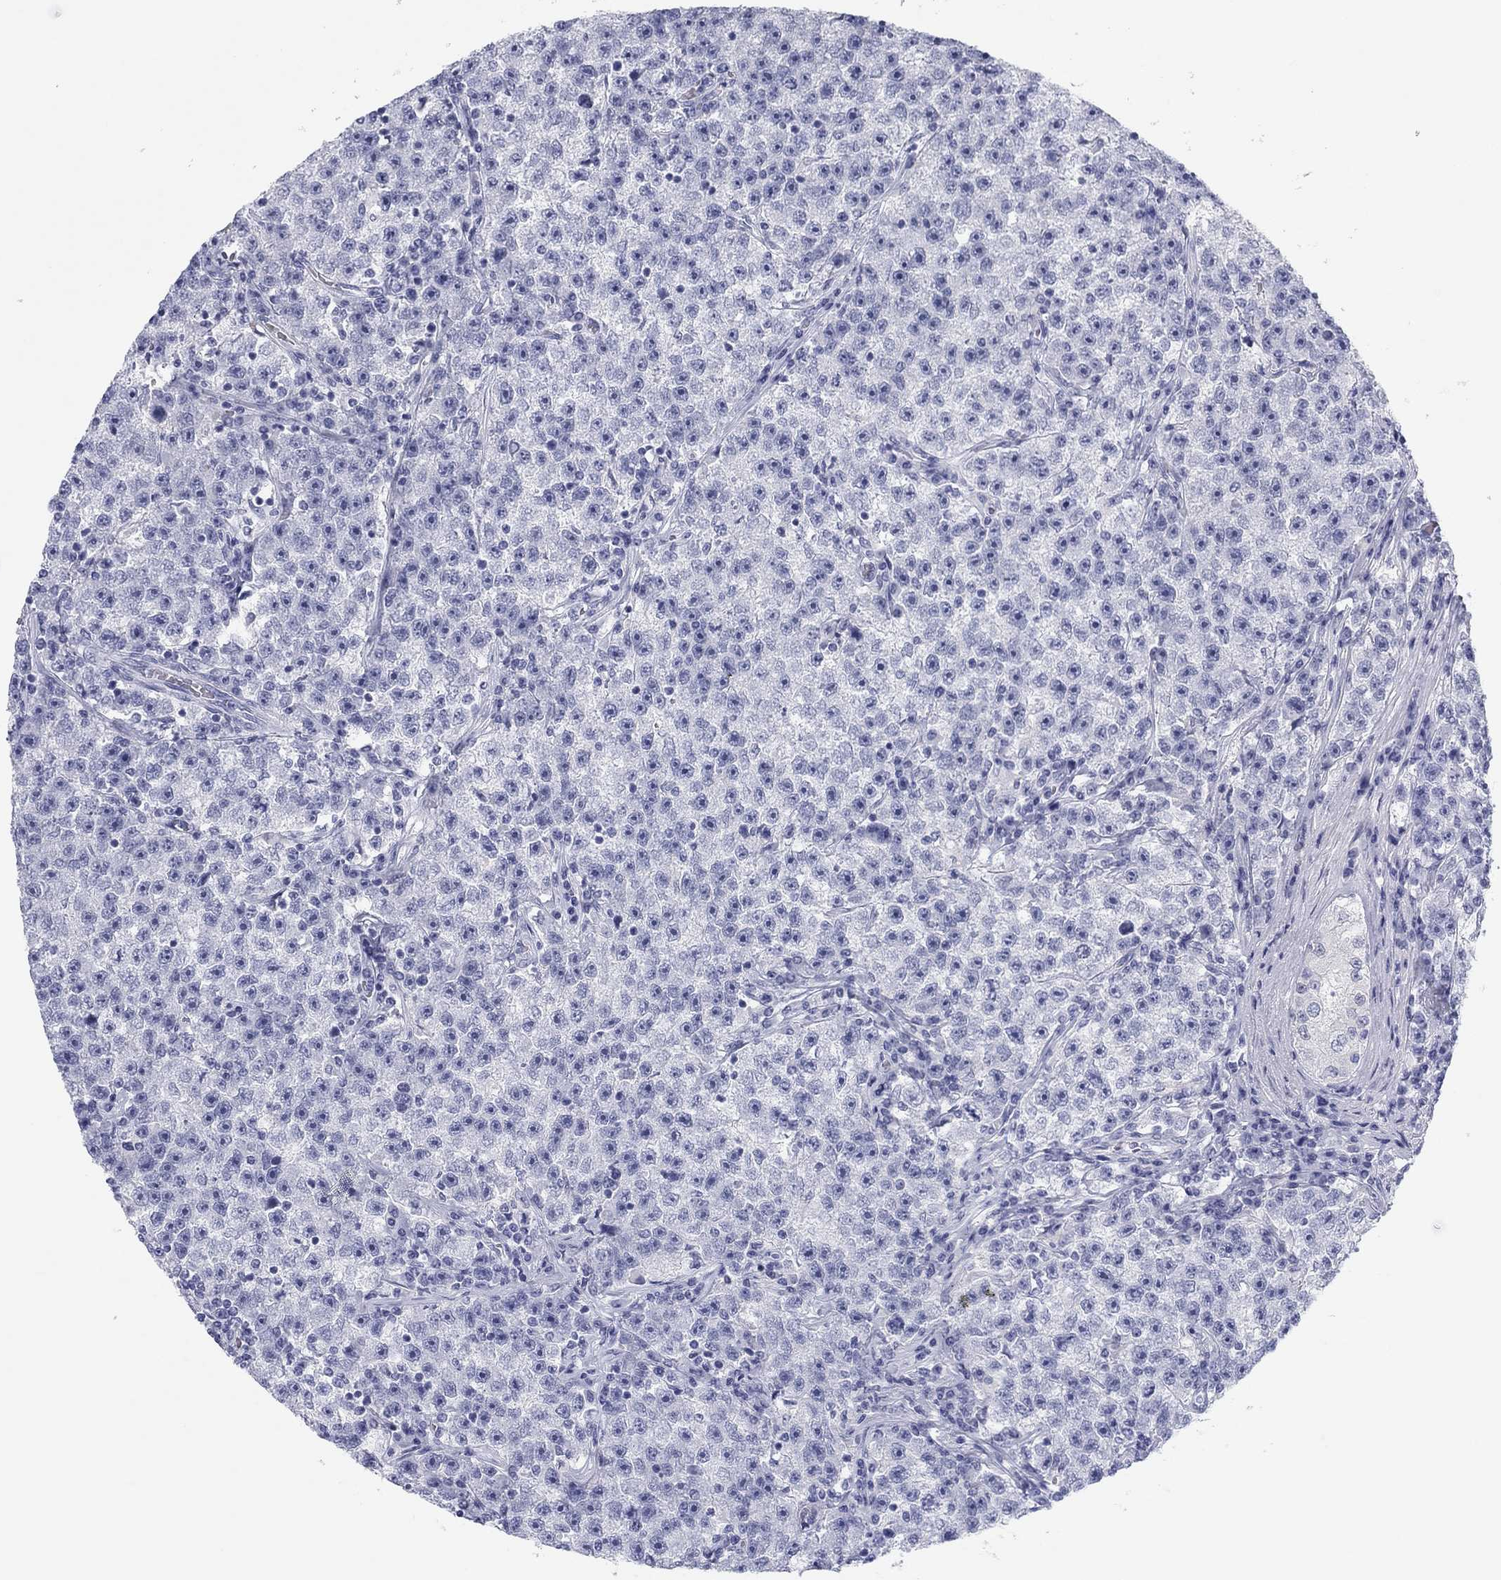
{"staining": {"intensity": "negative", "quantity": "none", "location": "none"}, "tissue": "testis cancer", "cell_type": "Tumor cells", "image_type": "cancer", "snomed": [{"axis": "morphology", "description": "Seminoma, NOS"}, {"axis": "topography", "description": "Testis"}], "caption": "Immunohistochemical staining of human testis seminoma reveals no significant positivity in tumor cells.", "gene": "CALB1", "patient": {"sex": "male", "age": 22}}